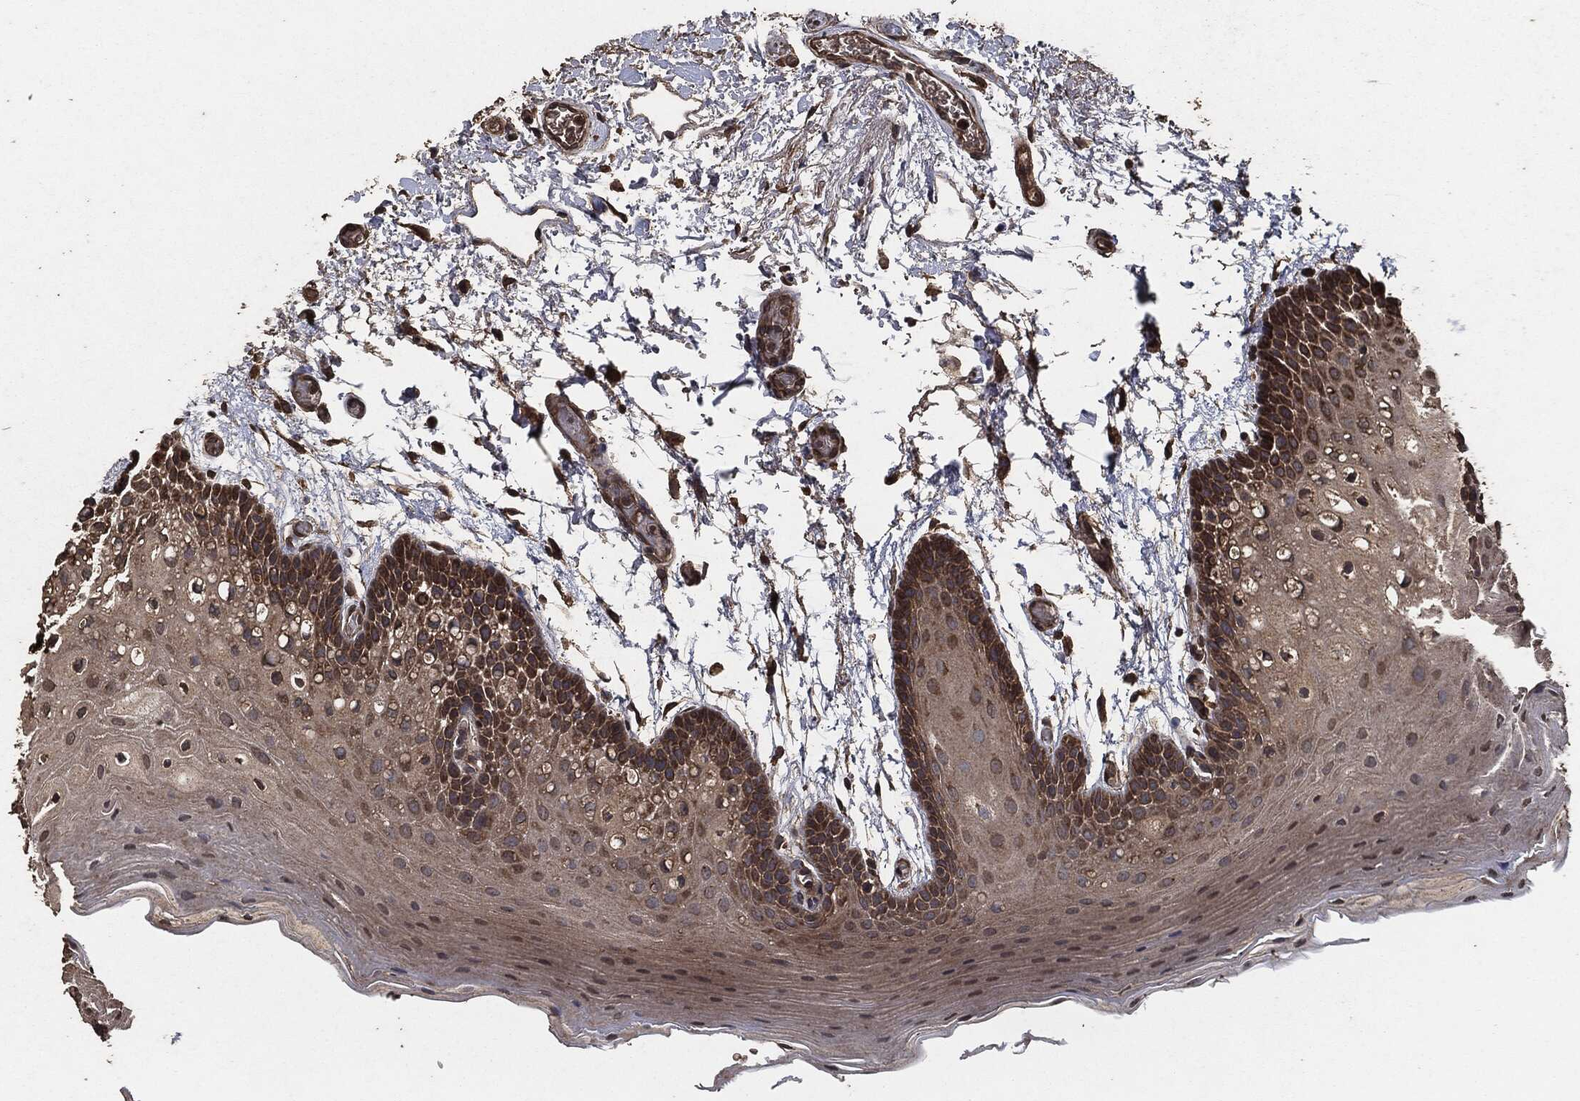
{"staining": {"intensity": "moderate", "quantity": ">75%", "location": "cytoplasmic/membranous"}, "tissue": "oral mucosa", "cell_type": "Squamous epithelial cells", "image_type": "normal", "snomed": [{"axis": "morphology", "description": "Normal tissue, NOS"}, {"axis": "topography", "description": "Oral tissue"}], "caption": "IHC photomicrograph of unremarkable oral mucosa: oral mucosa stained using immunohistochemistry shows medium levels of moderate protein expression localized specifically in the cytoplasmic/membranous of squamous epithelial cells, appearing as a cytoplasmic/membranous brown color.", "gene": "AKT1S1", "patient": {"sex": "male", "age": 62}}